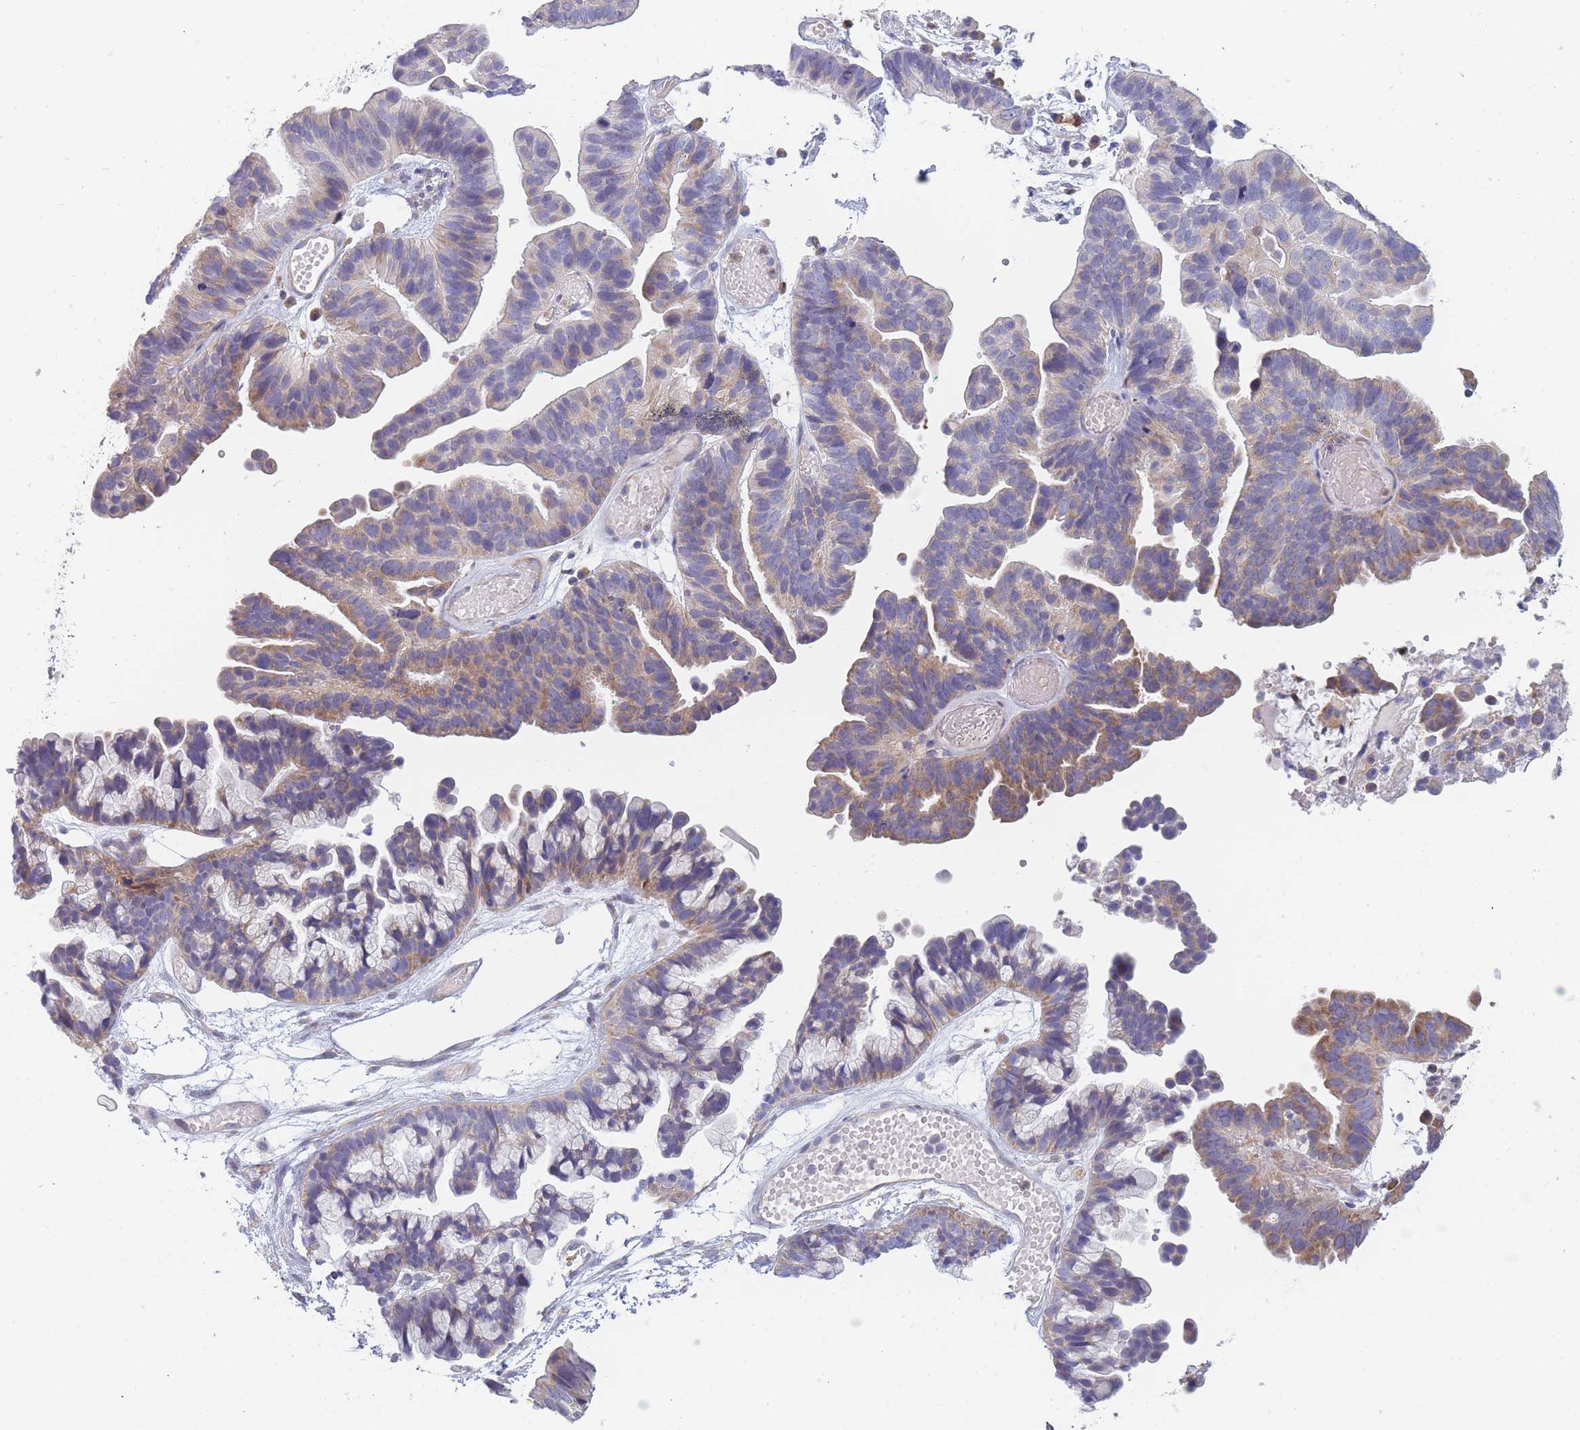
{"staining": {"intensity": "moderate", "quantity": "<25%", "location": "cytoplasmic/membranous"}, "tissue": "ovarian cancer", "cell_type": "Tumor cells", "image_type": "cancer", "snomed": [{"axis": "morphology", "description": "Cystadenocarcinoma, serous, NOS"}, {"axis": "topography", "description": "Ovary"}], "caption": "Immunohistochemistry (IHC) staining of ovarian cancer, which reveals low levels of moderate cytoplasmic/membranous staining in approximately <25% of tumor cells indicating moderate cytoplasmic/membranous protein expression. The staining was performed using DAB (brown) for protein detection and nuclei were counterstained in hematoxylin (blue).", "gene": "NDUFAF6", "patient": {"sex": "female", "age": 56}}